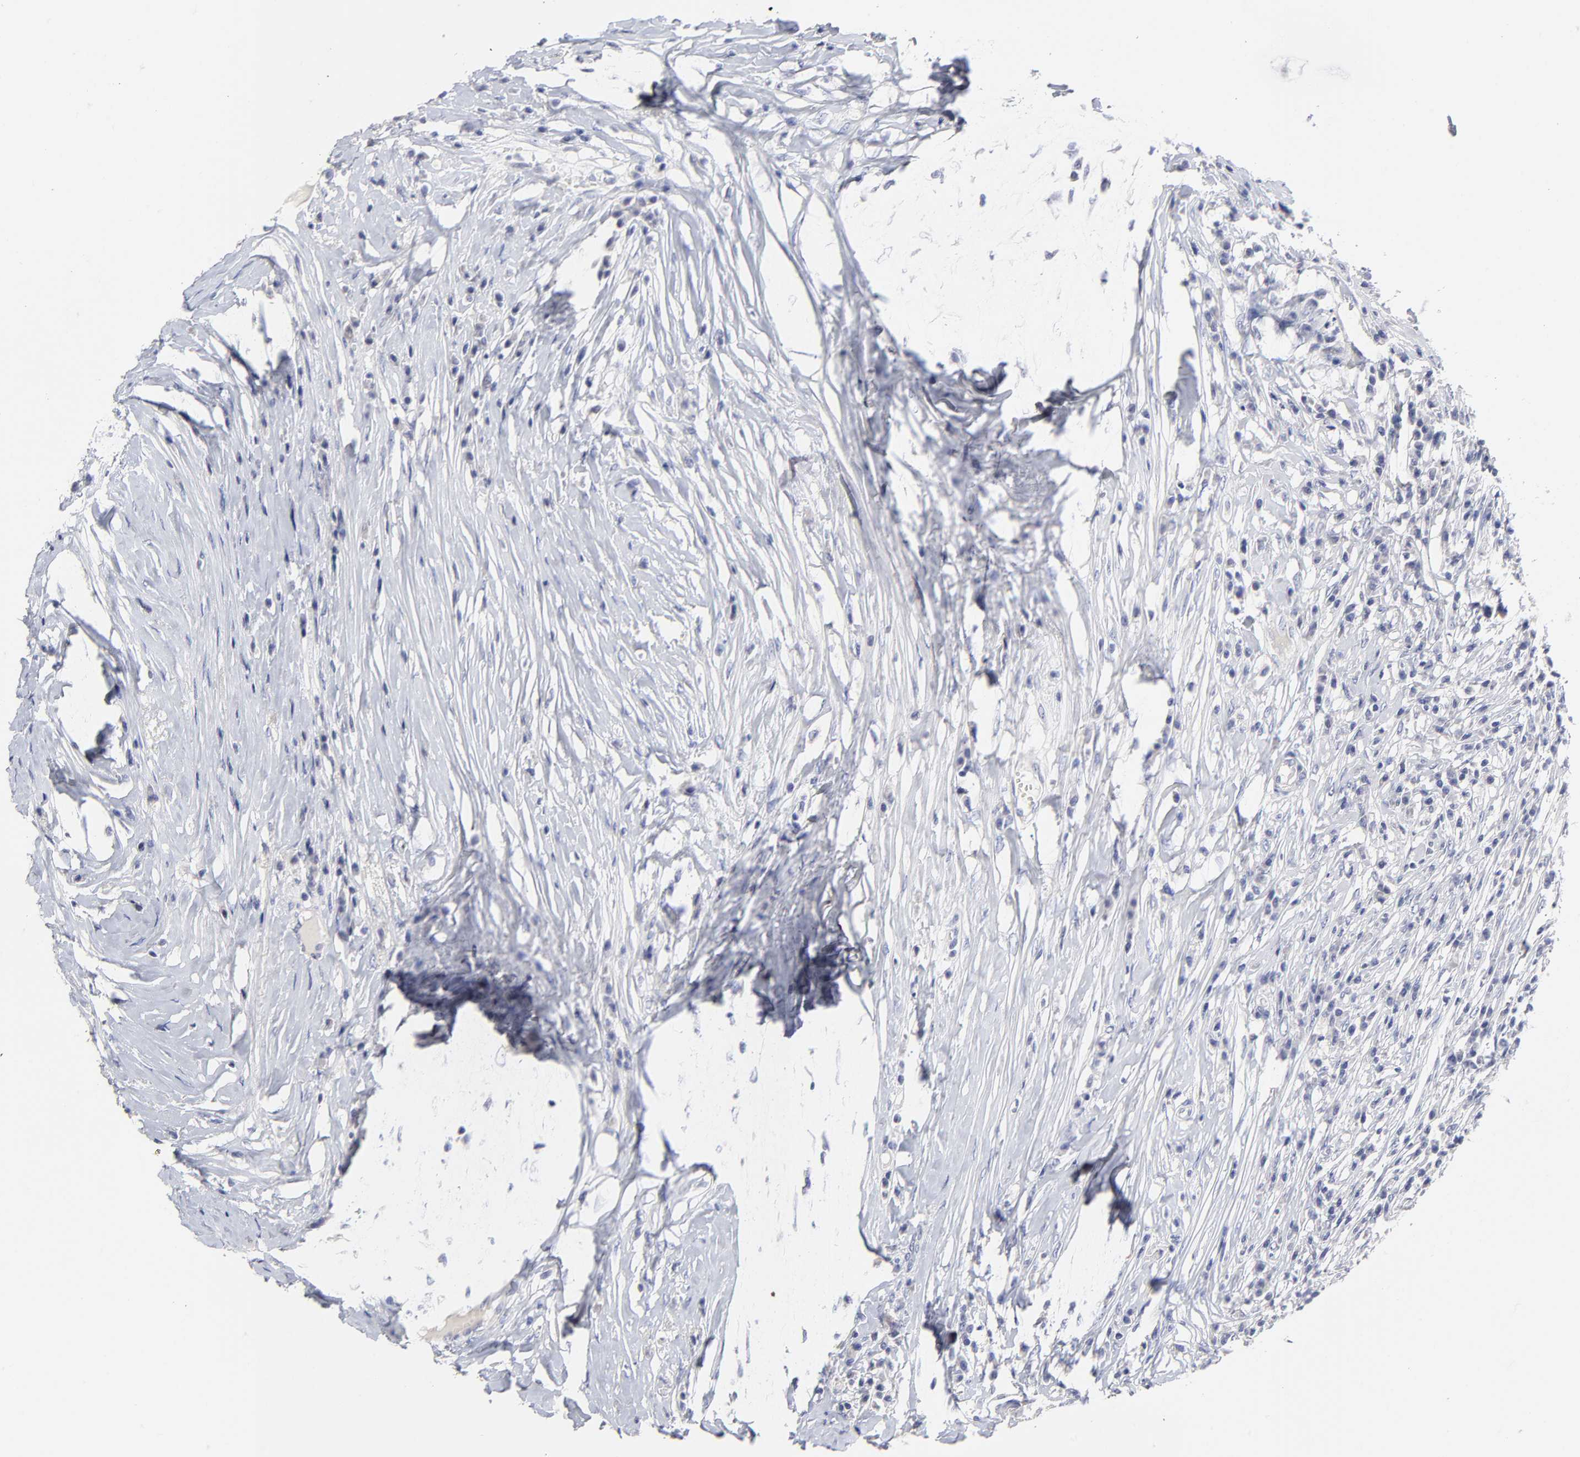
{"staining": {"intensity": "moderate", "quantity": "25%-75%", "location": "cytoplasmic/membranous"}, "tissue": "head and neck cancer", "cell_type": "Tumor cells", "image_type": "cancer", "snomed": [{"axis": "morphology", "description": "Adenocarcinoma, NOS"}, {"axis": "topography", "description": "Salivary gland"}, {"axis": "topography", "description": "Head-Neck"}], "caption": "The image shows a brown stain indicating the presence of a protein in the cytoplasmic/membranous of tumor cells in head and neck cancer.", "gene": "CXADR", "patient": {"sex": "female", "age": 65}}